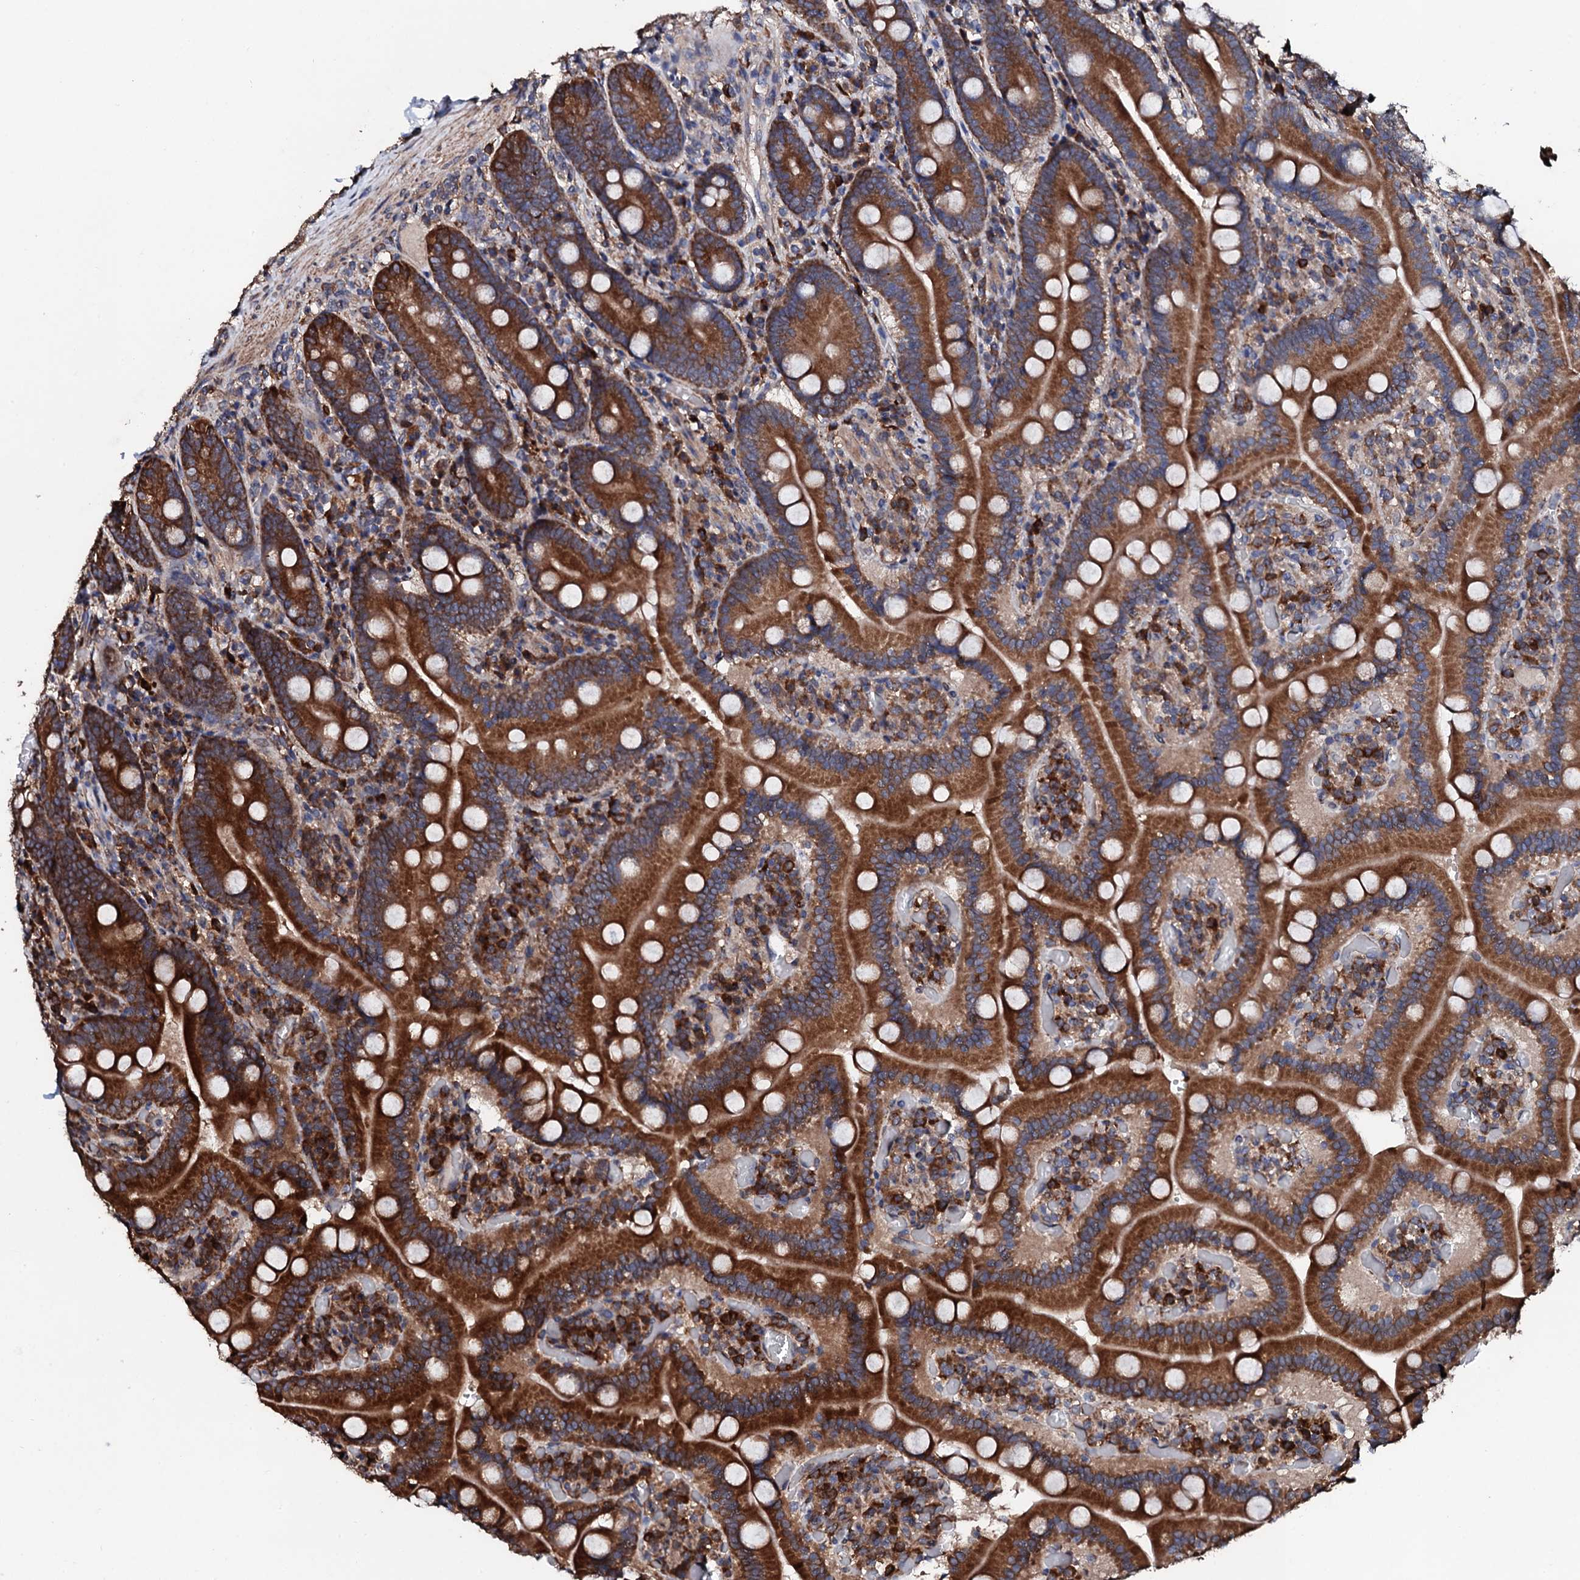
{"staining": {"intensity": "strong", "quantity": ">75%", "location": "cytoplasmic/membranous"}, "tissue": "duodenum", "cell_type": "Glandular cells", "image_type": "normal", "snomed": [{"axis": "morphology", "description": "Normal tissue, NOS"}, {"axis": "topography", "description": "Duodenum"}], "caption": "Protein expression analysis of normal human duodenum reveals strong cytoplasmic/membranous expression in approximately >75% of glandular cells.", "gene": "CKAP5", "patient": {"sex": "female", "age": 62}}